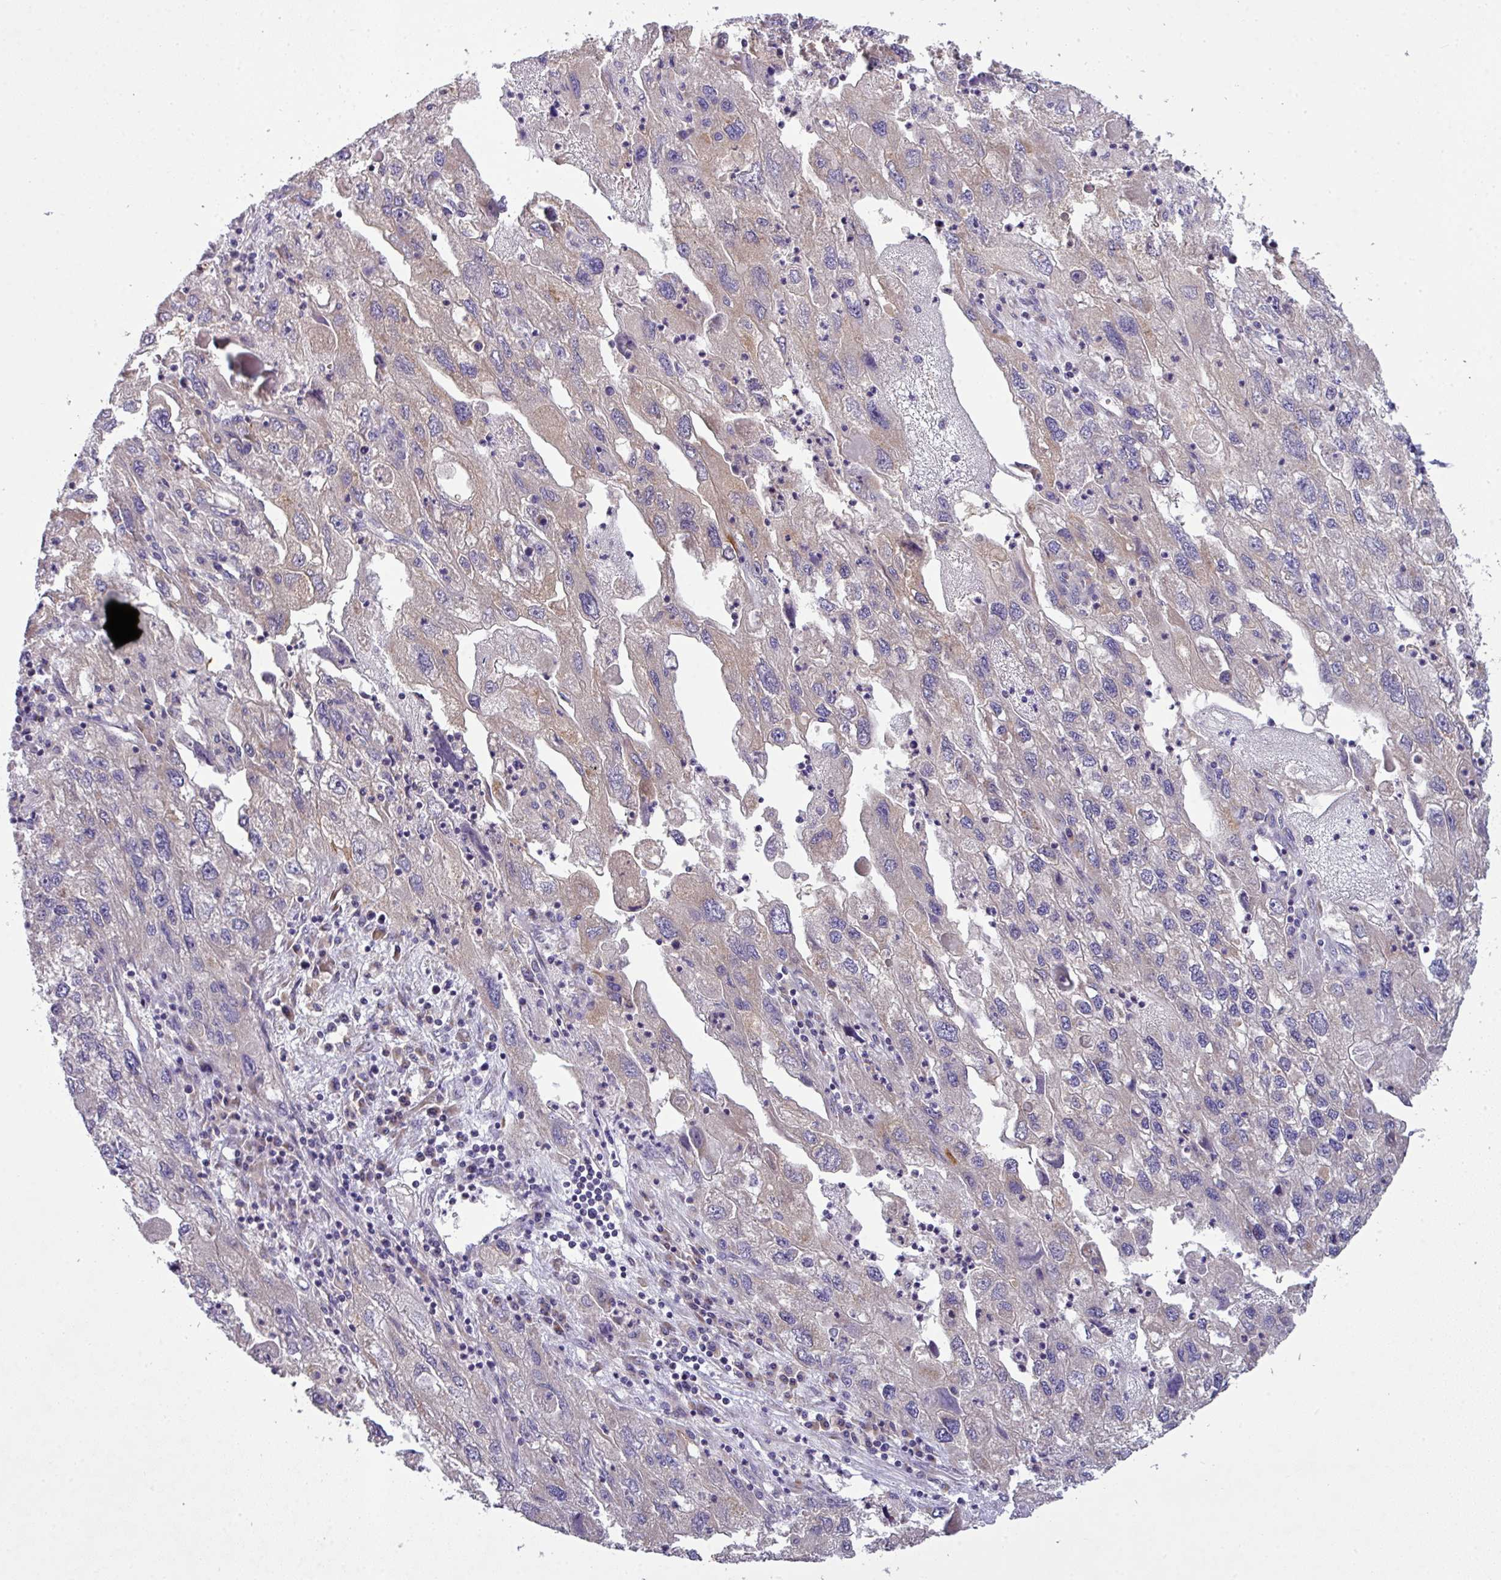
{"staining": {"intensity": "weak", "quantity": "25%-75%", "location": "cytoplasmic/membranous"}, "tissue": "endometrial cancer", "cell_type": "Tumor cells", "image_type": "cancer", "snomed": [{"axis": "morphology", "description": "Adenocarcinoma, NOS"}, {"axis": "topography", "description": "Endometrium"}], "caption": "High-power microscopy captured an immunohistochemistry photomicrograph of endometrial adenocarcinoma, revealing weak cytoplasmic/membranous positivity in approximately 25%-75% of tumor cells.", "gene": "VTI1A", "patient": {"sex": "female", "age": 49}}